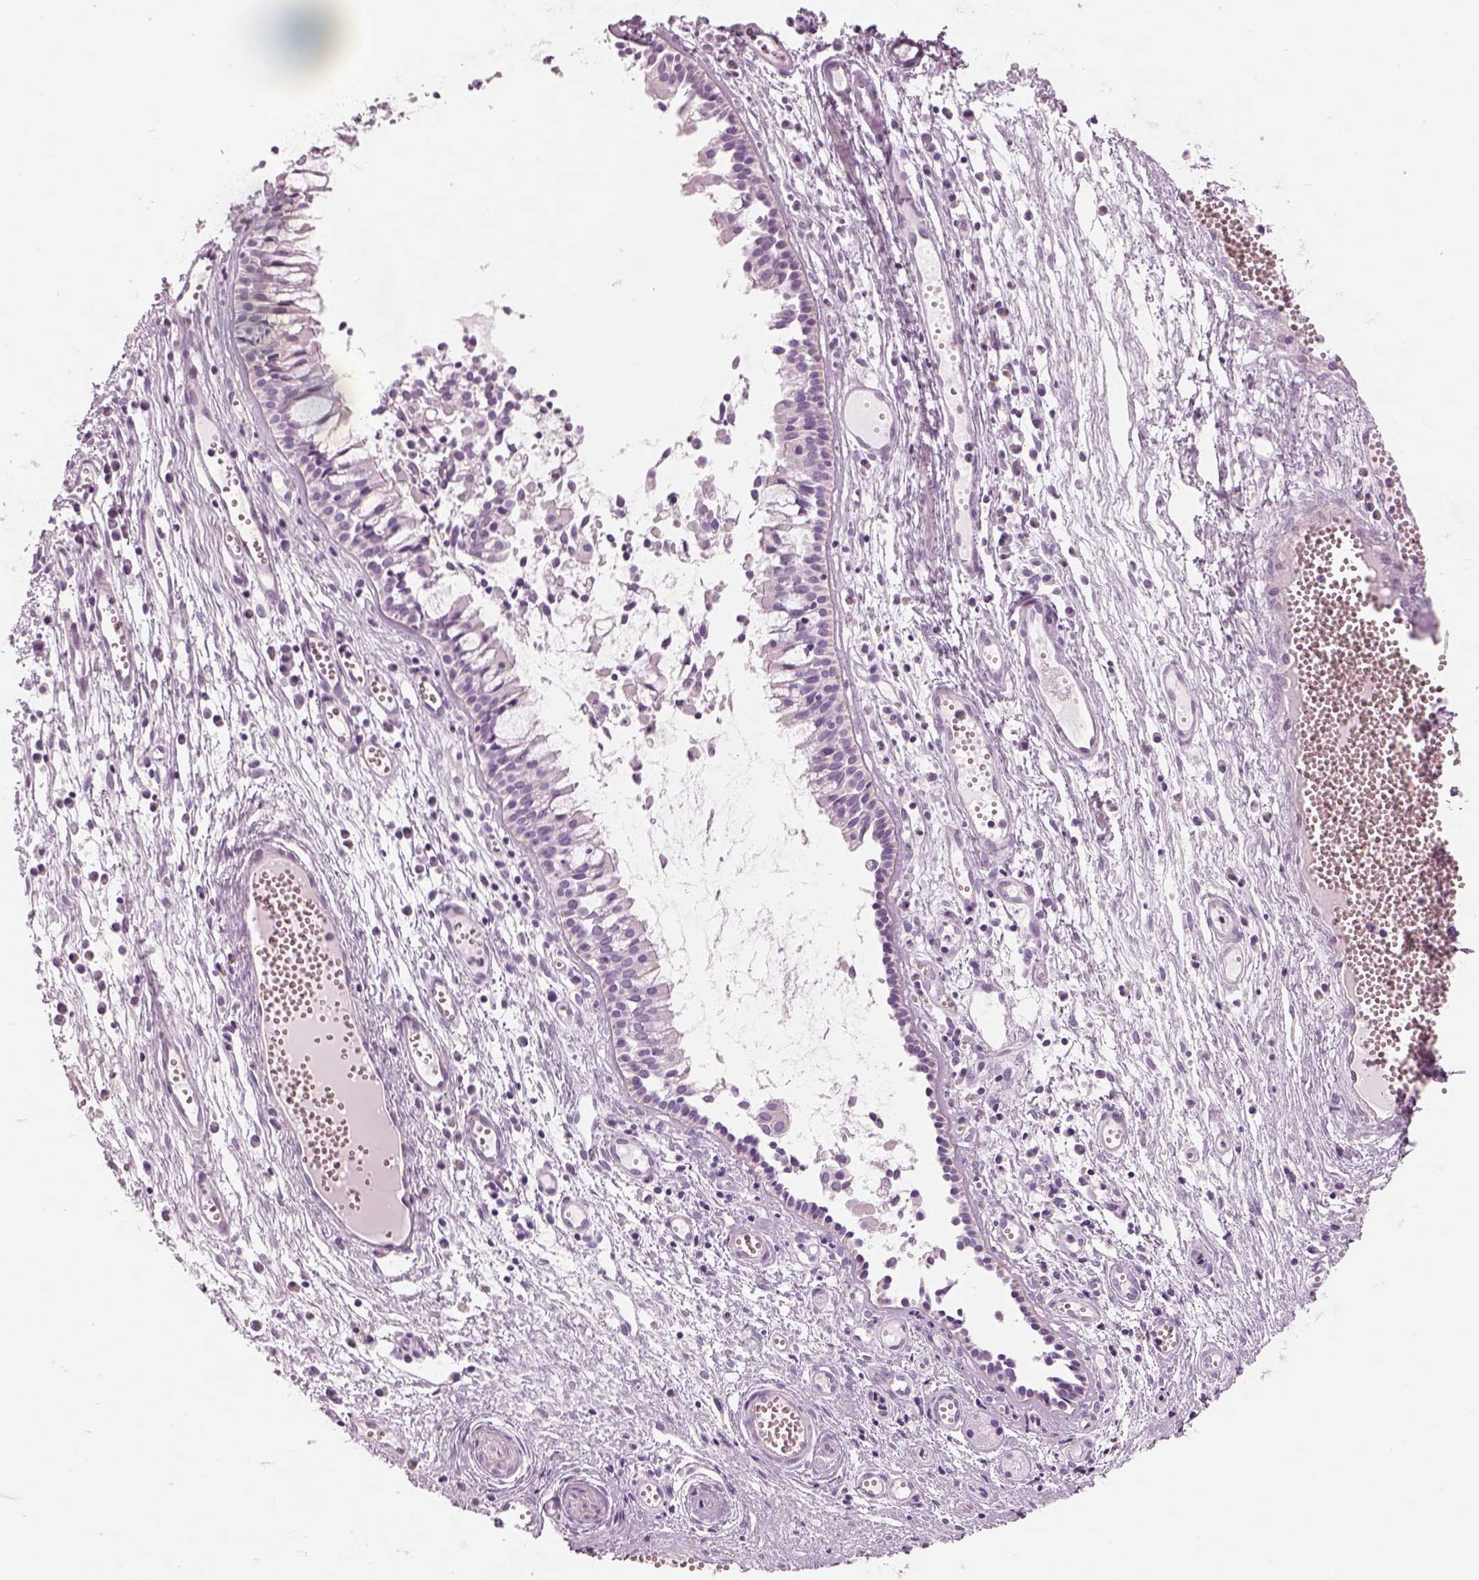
{"staining": {"intensity": "negative", "quantity": "none", "location": "none"}, "tissue": "nasopharynx", "cell_type": "Respiratory epithelial cells", "image_type": "normal", "snomed": [{"axis": "morphology", "description": "Normal tissue, NOS"}, {"axis": "topography", "description": "Nasopharynx"}], "caption": "The immunohistochemistry (IHC) micrograph has no significant staining in respiratory epithelial cells of nasopharynx. (DAB (3,3'-diaminobenzidine) IHC with hematoxylin counter stain).", "gene": "SAG", "patient": {"sex": "male", "age": 31}}